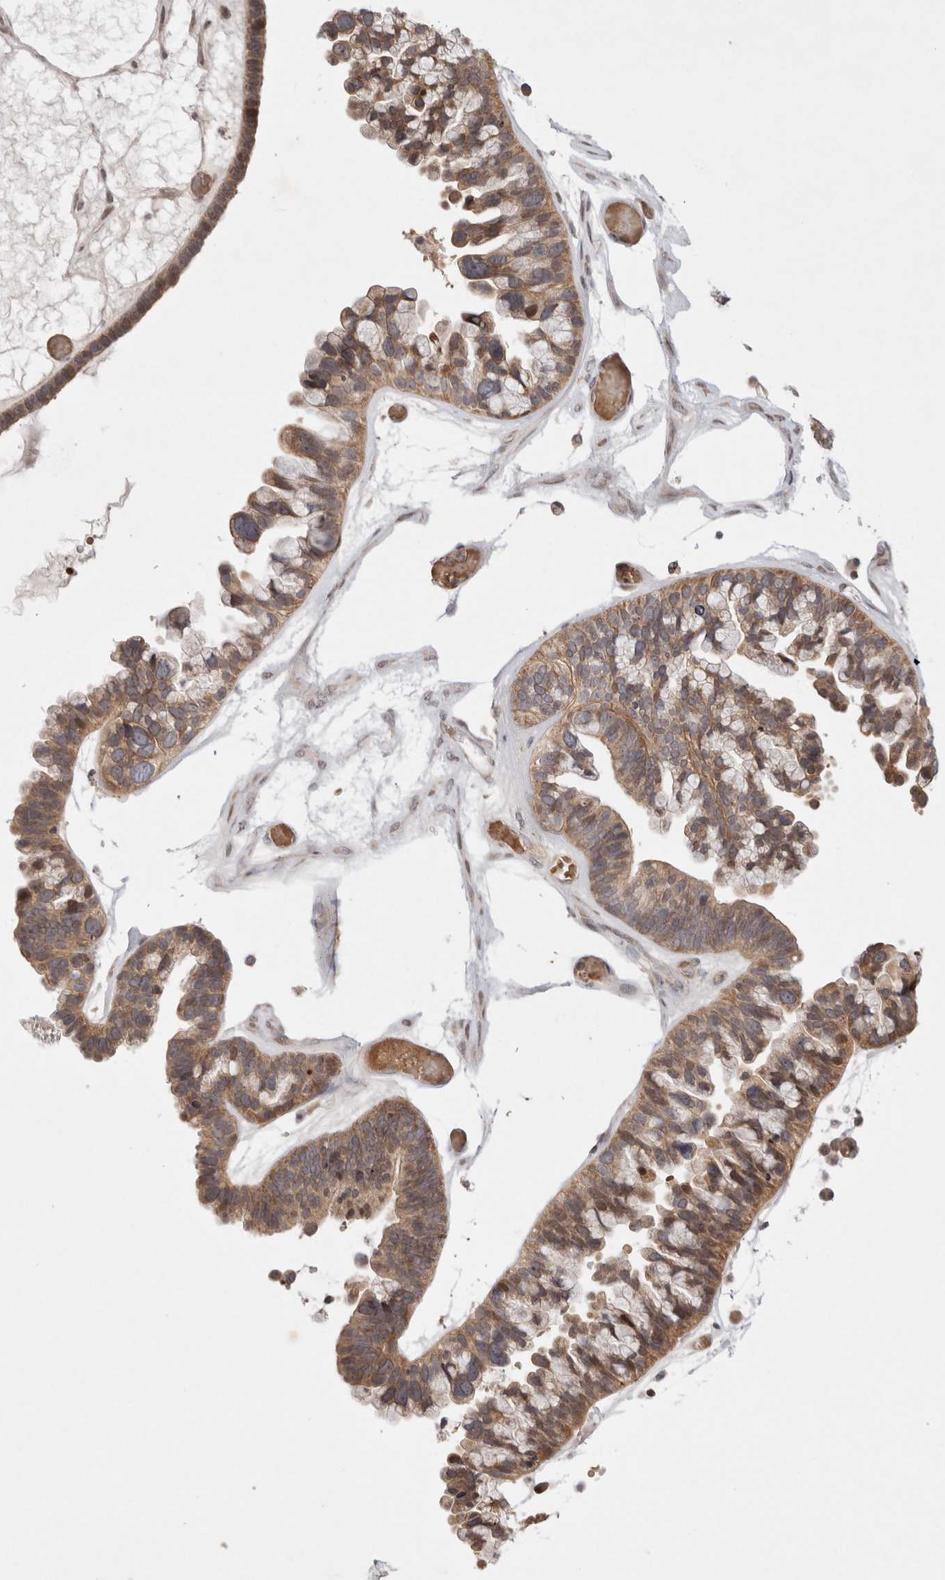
{"staining": {"intensity": "moderate", "quantity": ">75%", "location": "cytoplasmic/membranous,nuclear"}, "tissue": "ovarian cancer", "cell_type": "Tumor cells", "image_type": "cancer", "snomed": [{"axis": "morphology", "description": "Cystadenocarcinoma, serous, NOS"}, {"axis": "topography", "description": "Ovary"}], "caption": "High-power microscopy captured an immunohistochemistry histopathology image of ovarian cancer, revealing moderate cytoplasmic/membranous and nuclear staining in approximately >75% of tumor cells.", "gene": "EIF2AK1", "patient": {"sex": "female", "age": 56}}